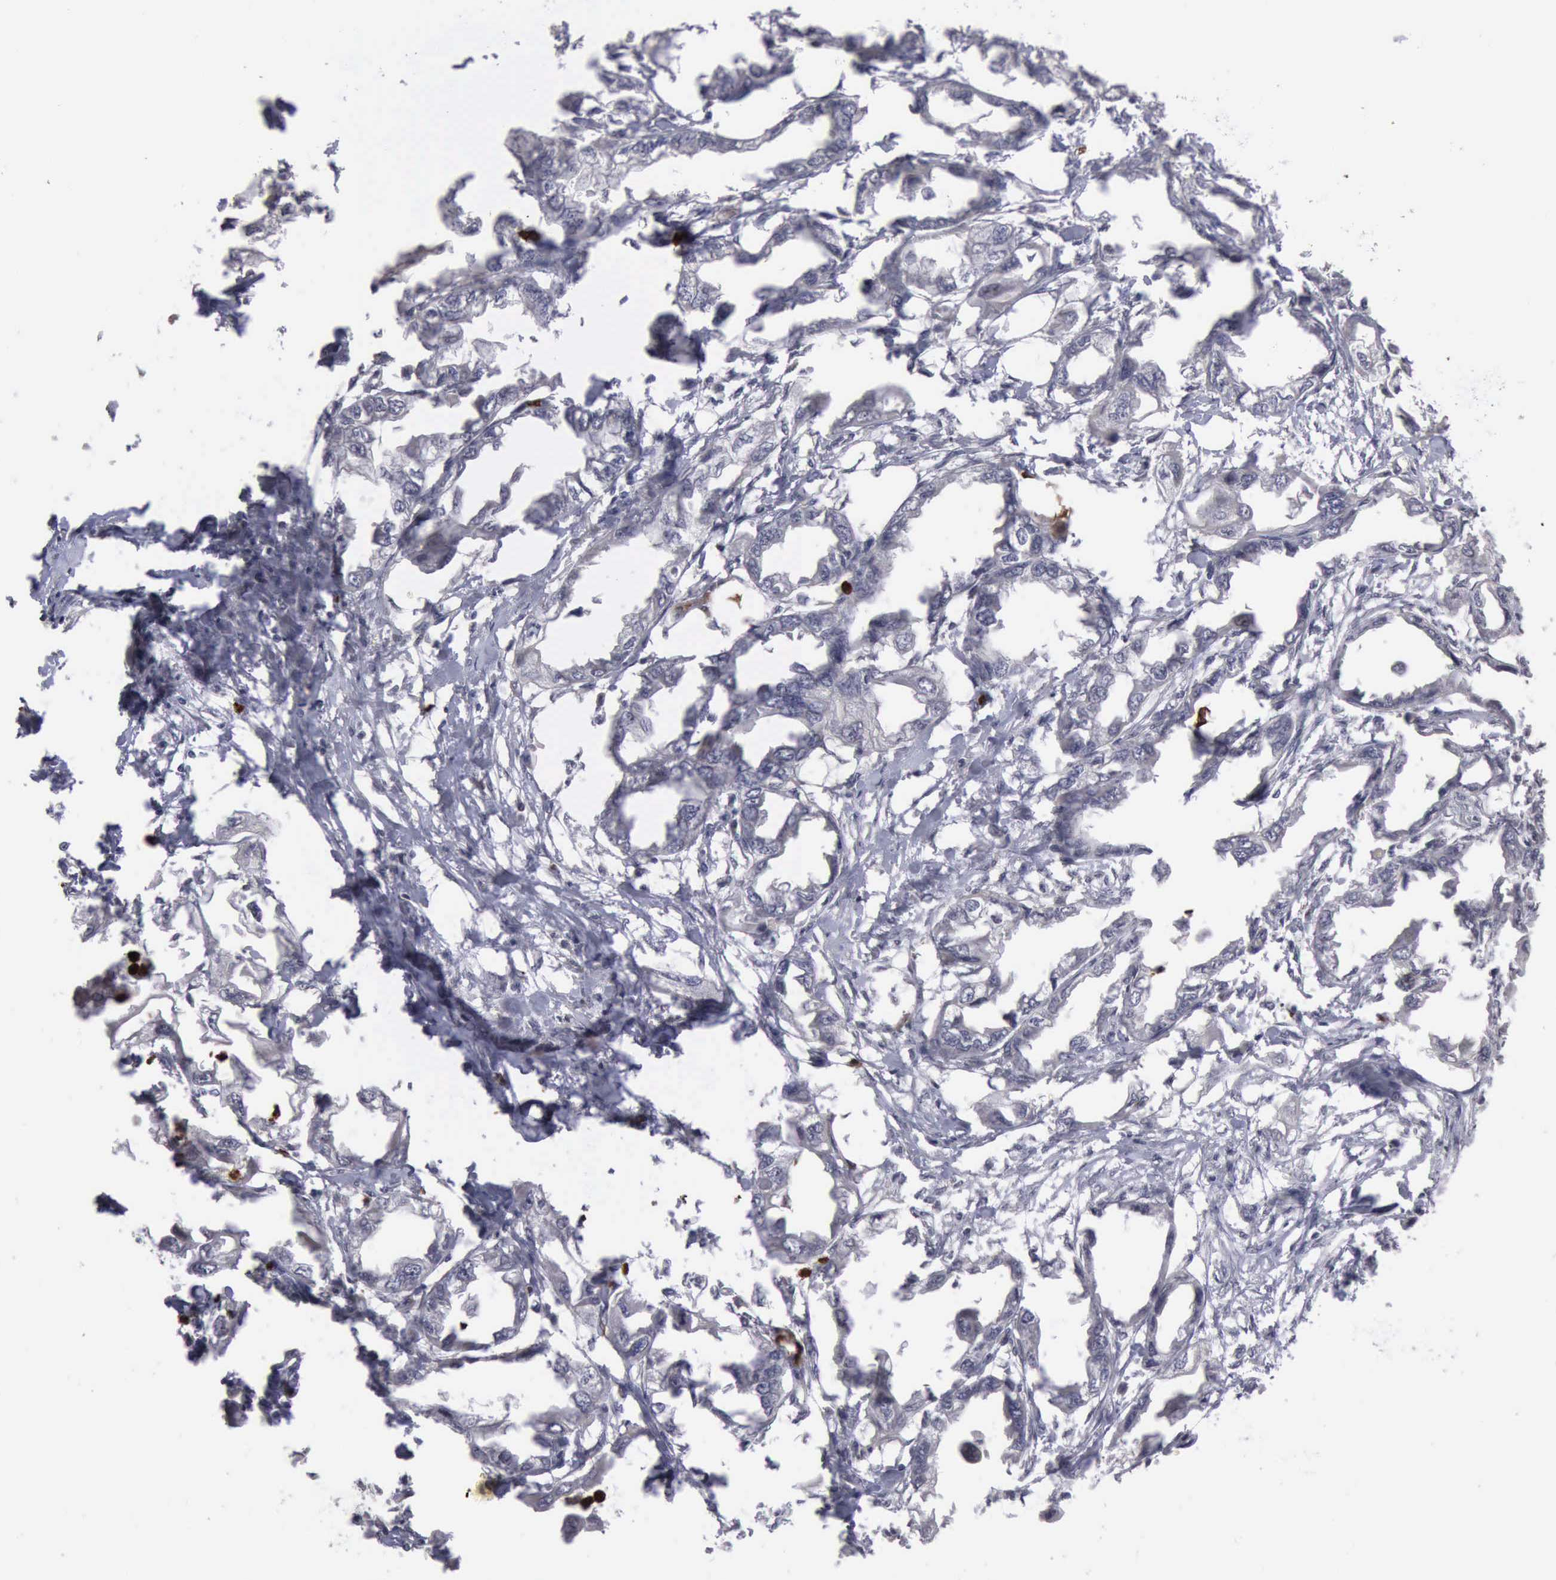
{"staining": {"intensity": "negative", "quantity": "none", "location": "none"}, "tissue": "endometrial cancer", "cell_type": "Tumor cells", "image_type": "cancer", "snomed": [{"axis": "morphology", "description": "Adenocarcinoma, NOS"}, {"axis": "topography", "description": "Endometrium"}], "caption": "Immunohistochemical staining of endometrial adenocarcinoma reveals no significant expression in tumor cells.", "gene": "MMP9", "patient": {"sex": "female", "age": 67}}